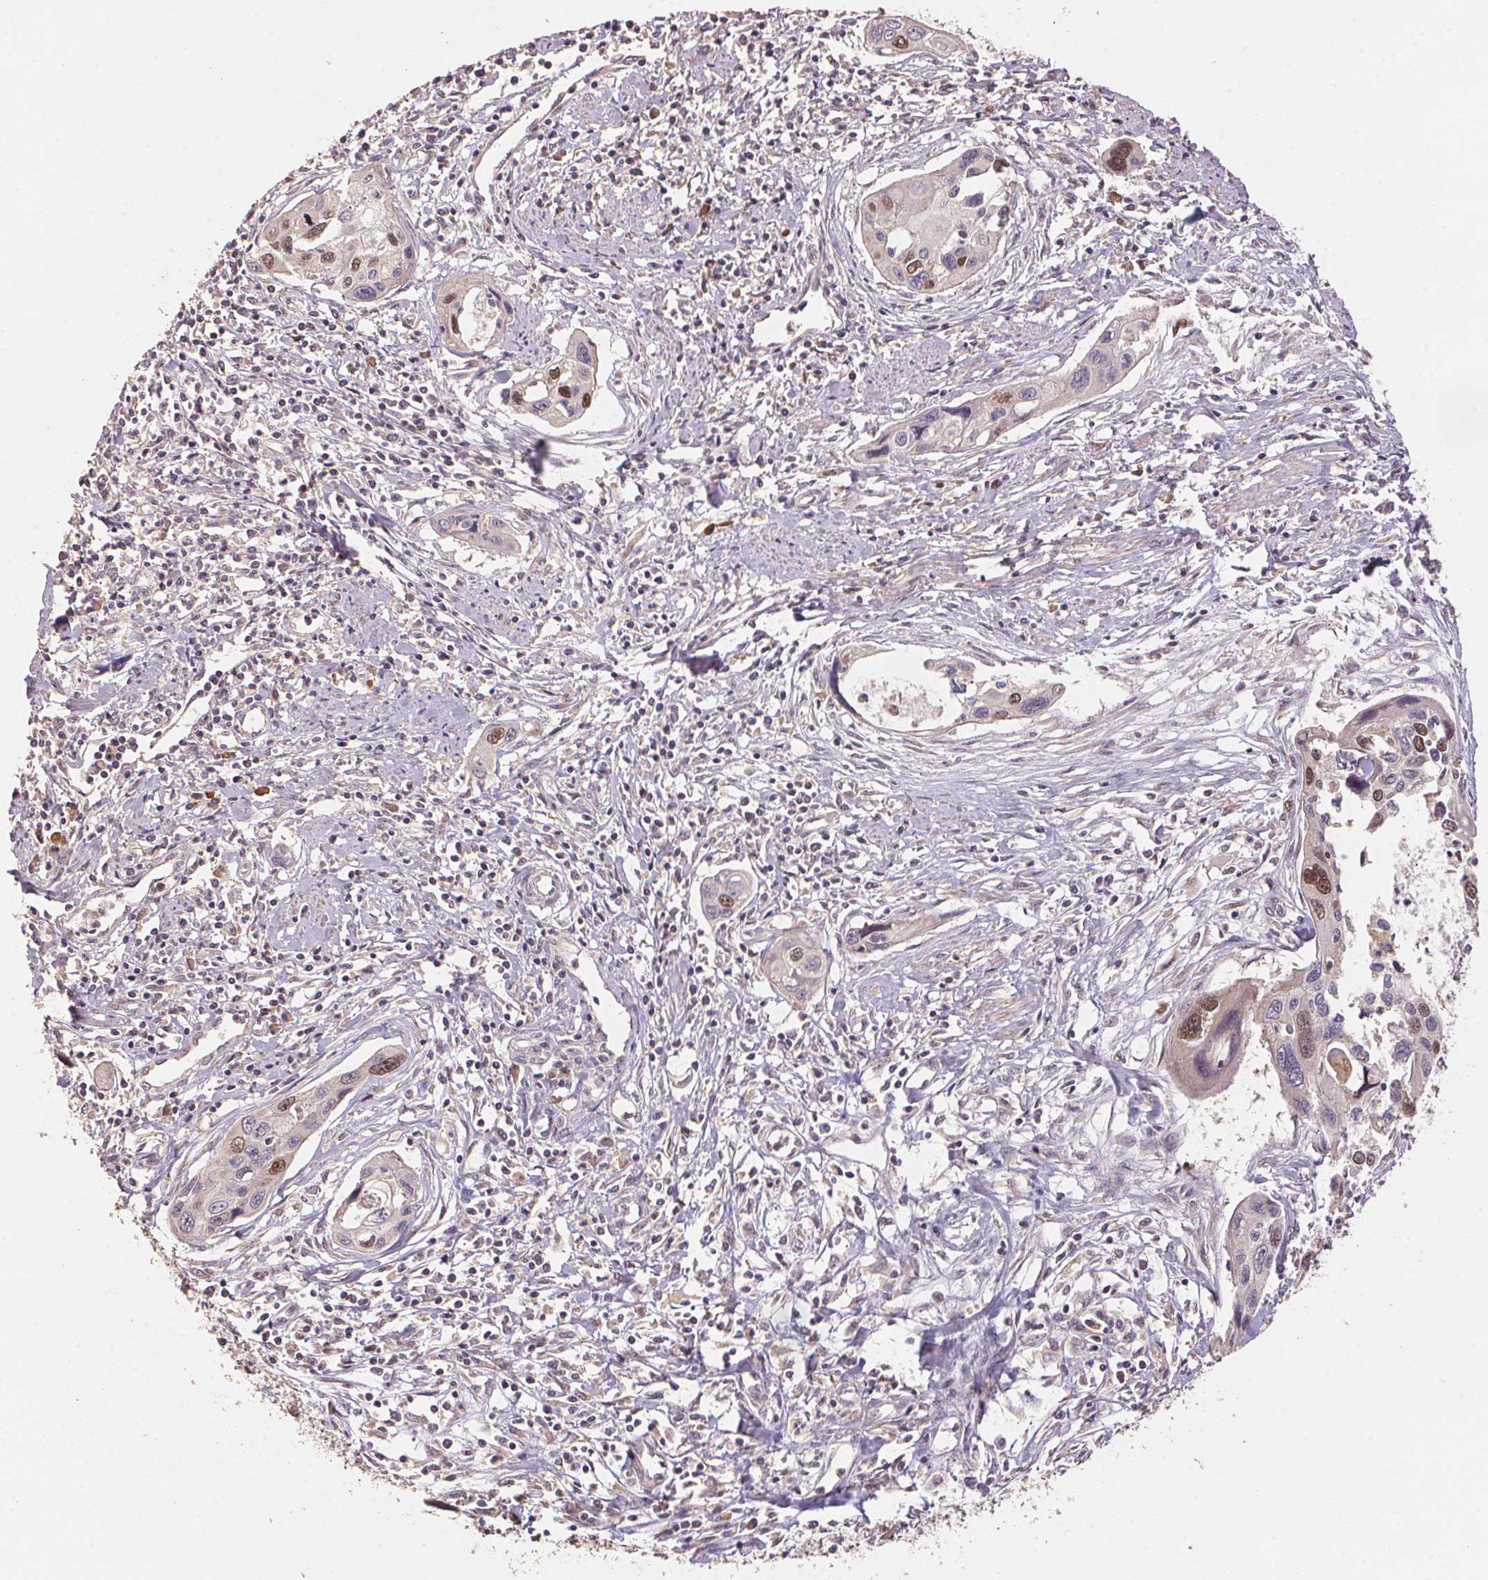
{"staining": {"intensity": "strong", "quantity": "<25%", "location": "nuclear"}, "tissue": "cervical cancer", "cell_type": "Tumor cells", "image_type": "cancer", "snomed": [{"axis": "morphology", "description": "Squamous cell carcinoma, NOS"}, {"axis": "topography", "description": "Cervix"}], "caption": "IHC image of neoplastic tissue: human cervical squamous cell carcinoma stained using immunohistochemistry exhibits medium levels of strong protein expression localized specifically in the nuclear of tumor cells, appearing as a nuclear brown color.", "gene": "CENPF", "patient": {"sex": "female", "age": 31}}